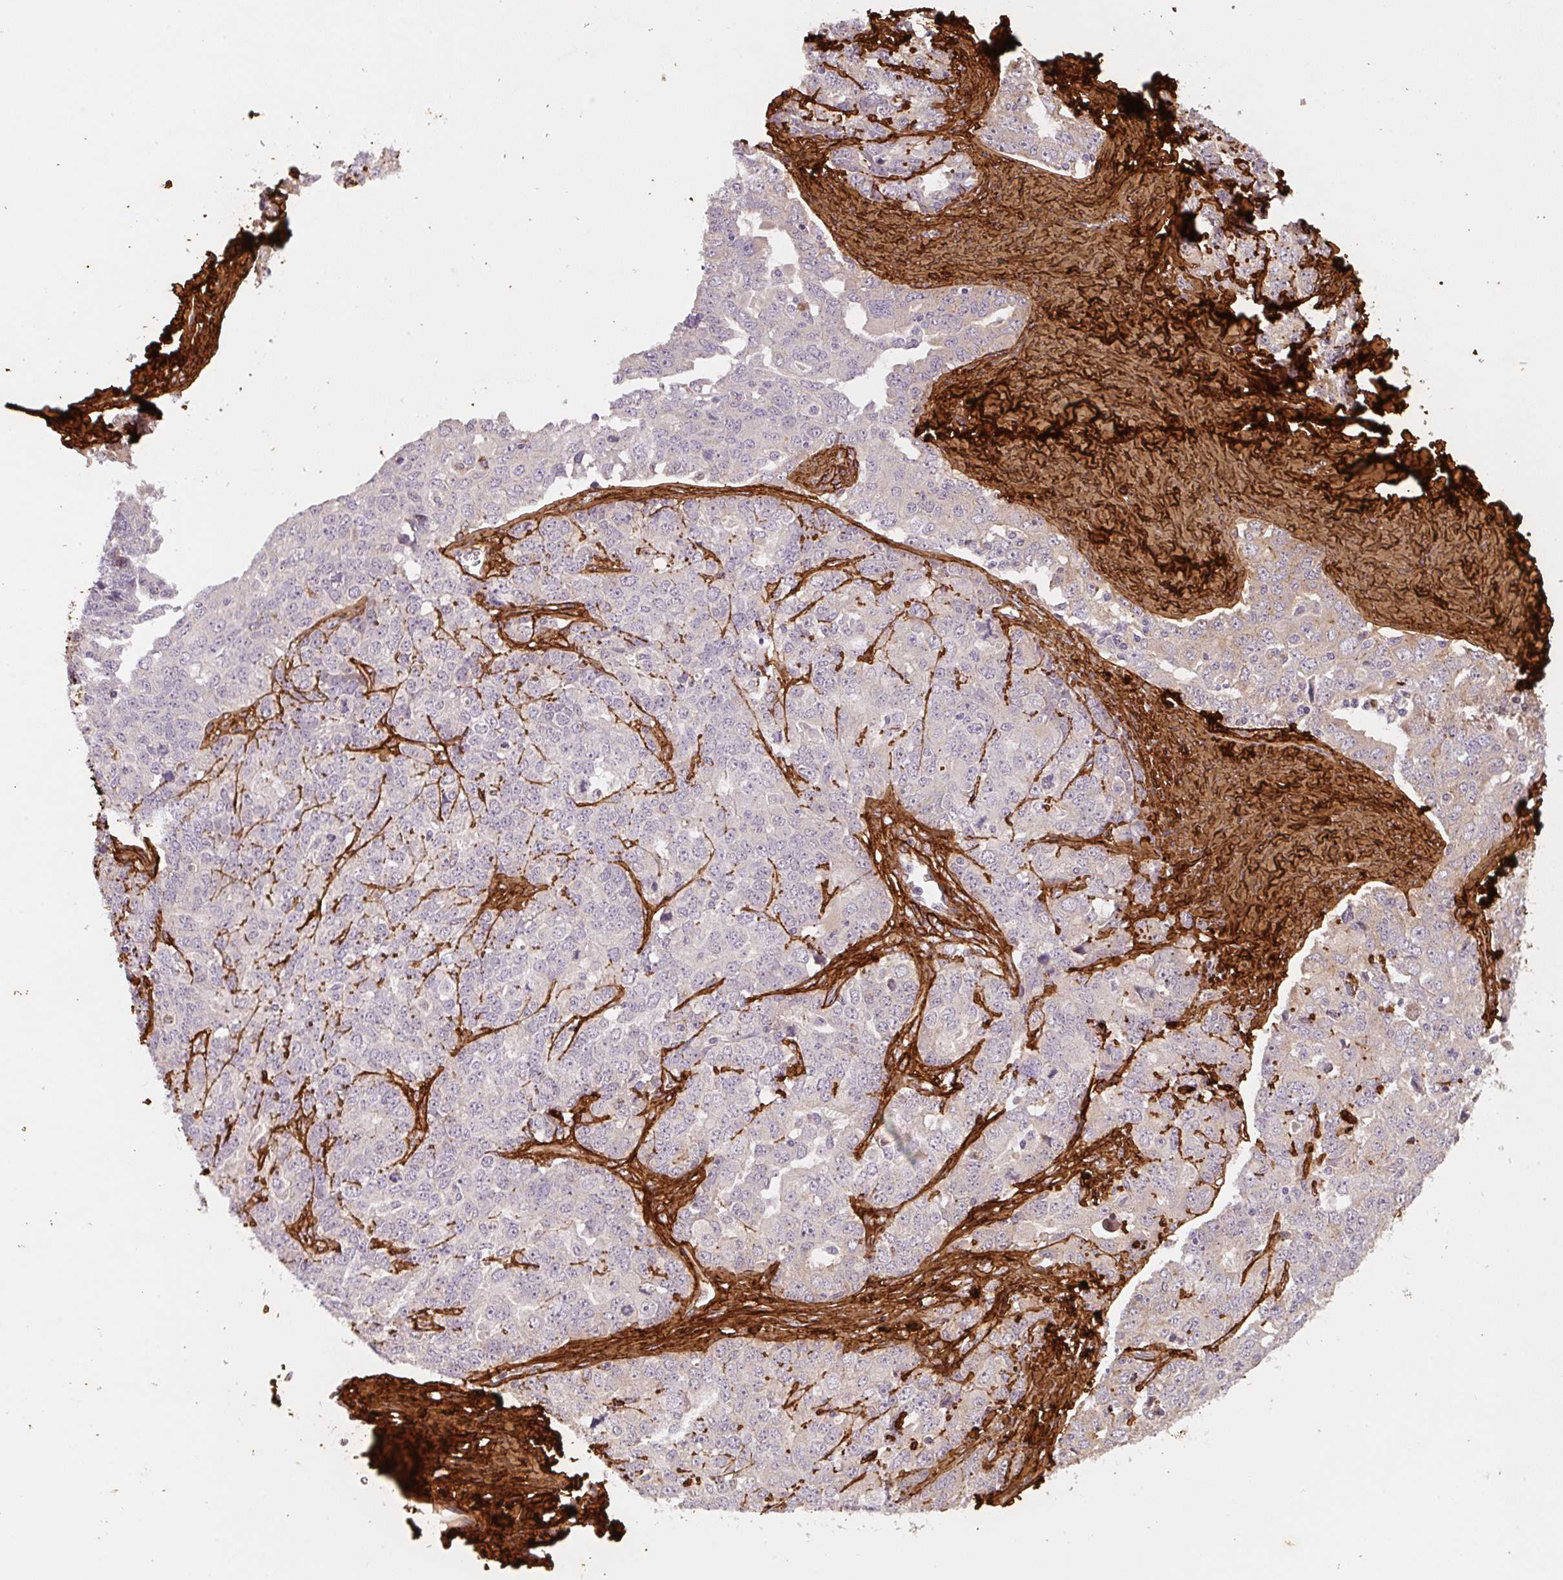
{"staining": {"intensity": "negative", "quantity": "none", "location": "none"}, "tissue": "ovarian cancer", "cell_type": "Tumor cells", "image_type": "cancer", "snomed": [{"axis": "morphology", "description": "Carcinoma, endometroid"}, {"axis": "topography", "description": "Ovary"}], "caption": "IHC of human ovarian cancer demonstrates no staining in tumor cells.", "gene": "COL3A1", "patient": {"sex": "female", "age": 62}}